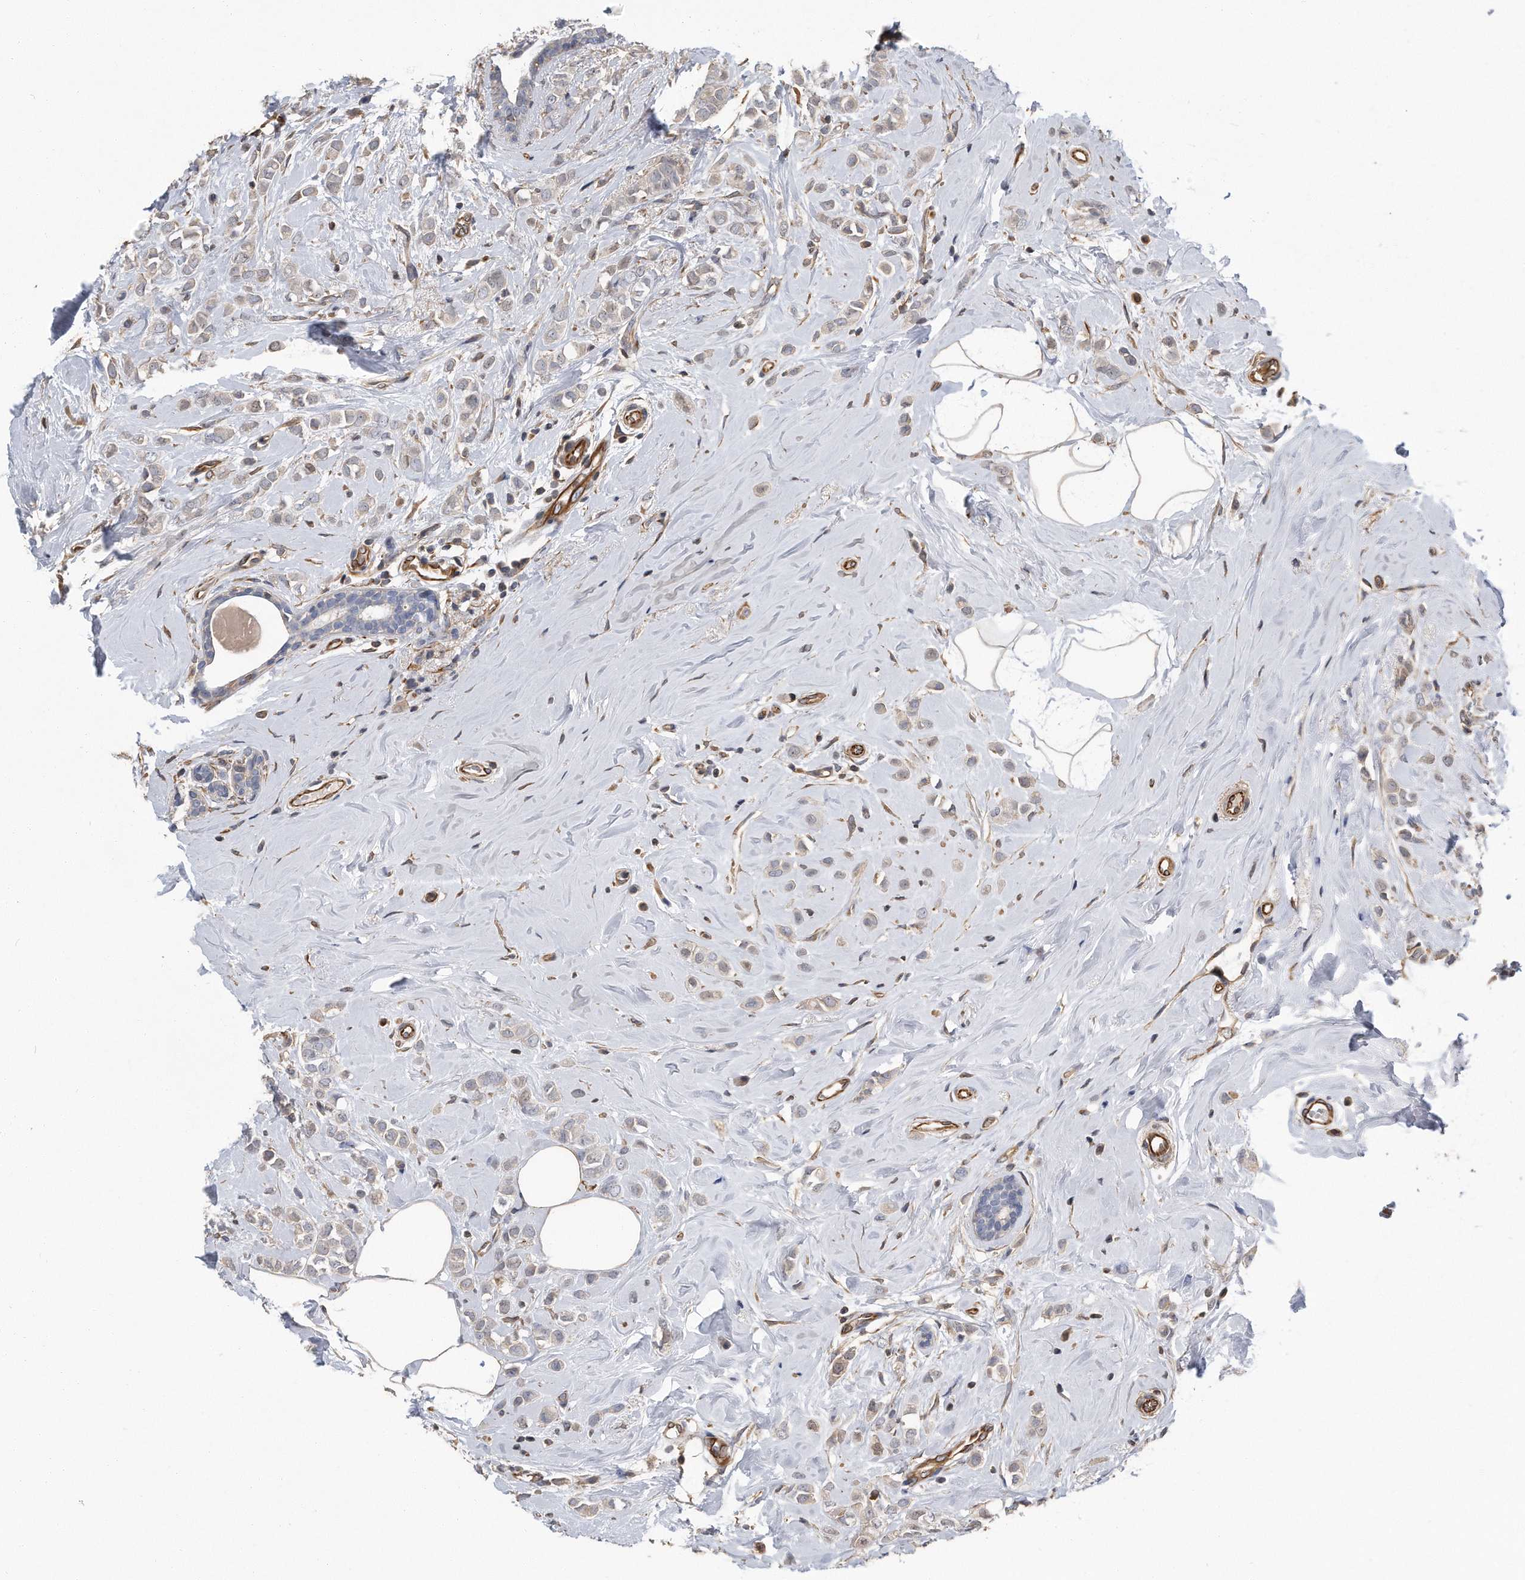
{"staining": {"intensity": "weak", "quantity": "25%-75%", "location": "cytoplasmic/membranous"}, "tissue": "breast cancer", "cell_type": "Tumor cells", "image_type": "cancer", "snomed": [{"axis": "morphology", "description": "Lobular carcinoma"}, {"axis": "topography", "description": "Breast"}], "caption": "The immunohistochemical stain shows weak cytoplasmic/membranous positivity in tumor cells of lobular carcinoma (breast) tissue. The protein is shown in brown color, while the nuclei are stained blue.", "gene": "GPC1", "patient": {"sex": "female", "age": 47}}